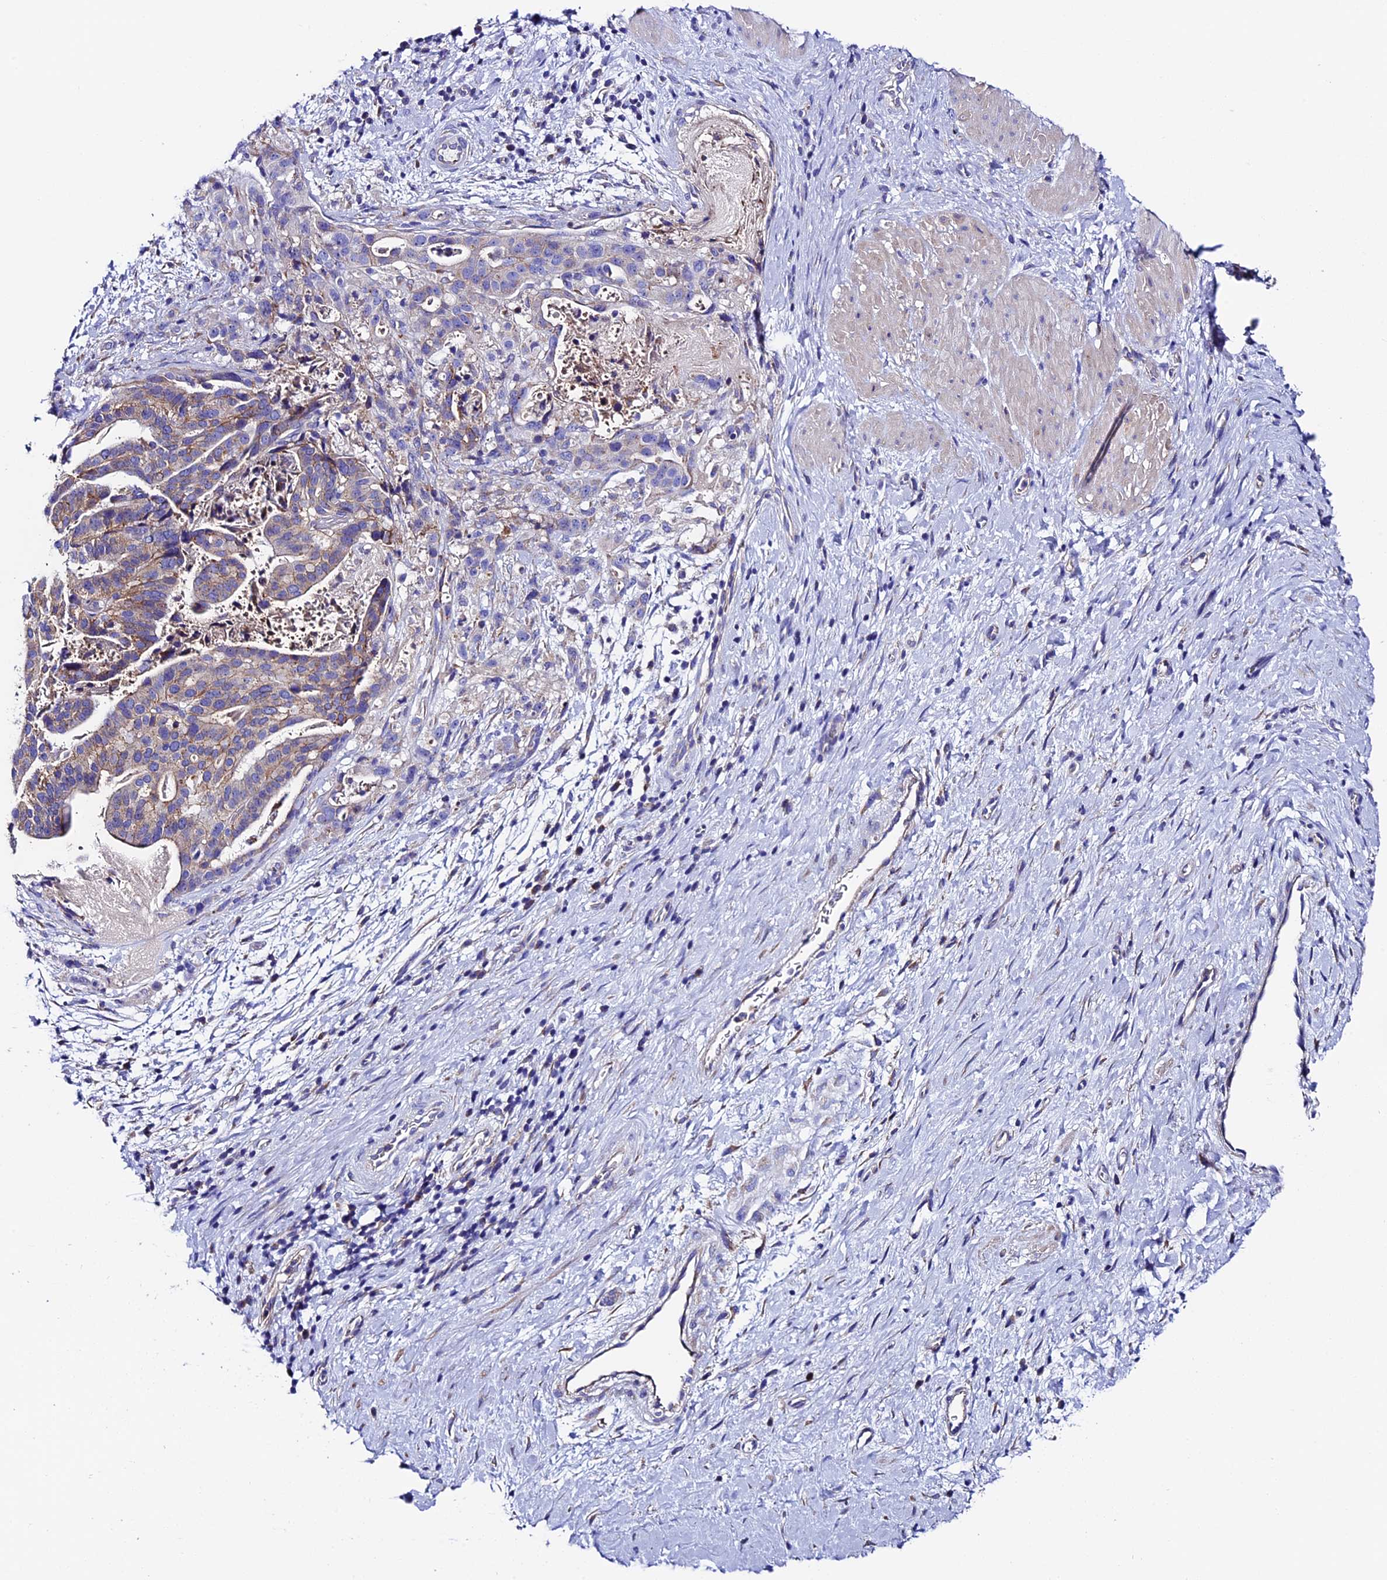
{"staining": {"intensity": "weak", "quantity": "25%-75%", "location": "cytoplasmic/membranous"}, "tissue": "stomach cancer", "cell_type": "Tumor cells", "image_type": "cancer", "snomed": [{"axis": "morphology", "description": "Adenocarcinoma, NOS"}, {"axis": "topography", "description": "Stomach"}], "caption": "An immunohistochemistry micrograph of tumor tissue is shown. Protein staining in brown labels weak cytoplasmic/membranous positivity in adenocarcinoma (stomach) within tumor cells. (DAB (3,3'-diaminobenzidine) IHC with brightfield microscopy, high magnification).", "gene": "COMTD1", "patient": {"sex": "male", "age": 48}}